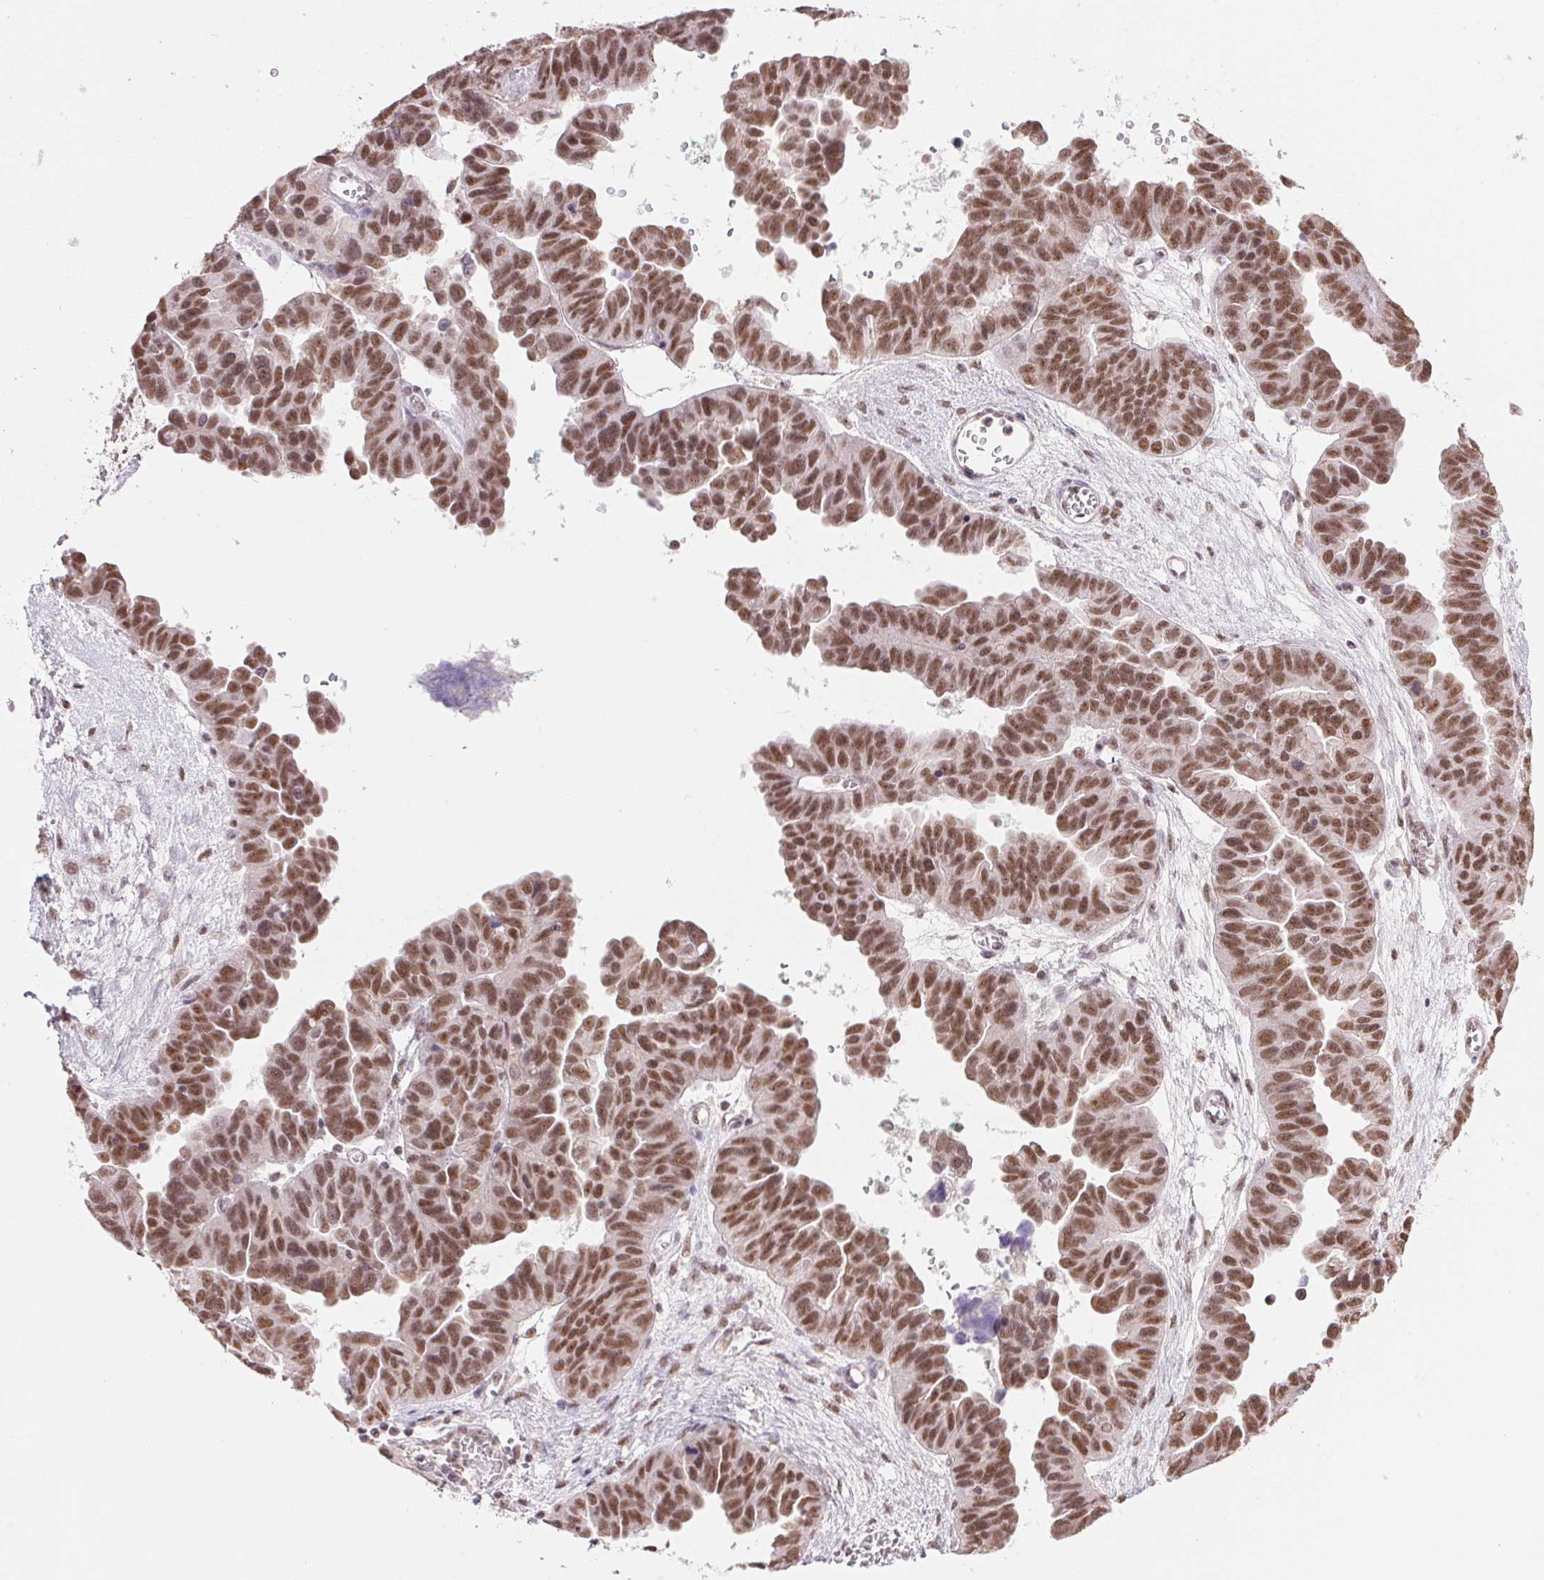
{"staining": {"intensity": "moderate", "quantity": ">75%", "location": "nuclear"}, "tissue": "ovarian cancer", "cell_type": "Tumor cells", "image_type": "cancer", "snomed": [{"axis": "morphology", "description": "Cystadenocarcinoma, serous, NOS"}, {"axis": "topography", "description": "Ovary"}], "caption": "Protein expression analysis of human ovarian serous cystadenocarcinoma reveals moderate nuclear staining in approximately >75% of tumor cells.", "gene": "RPRD1B", "patient": {"sex": "female", "age": 64}}